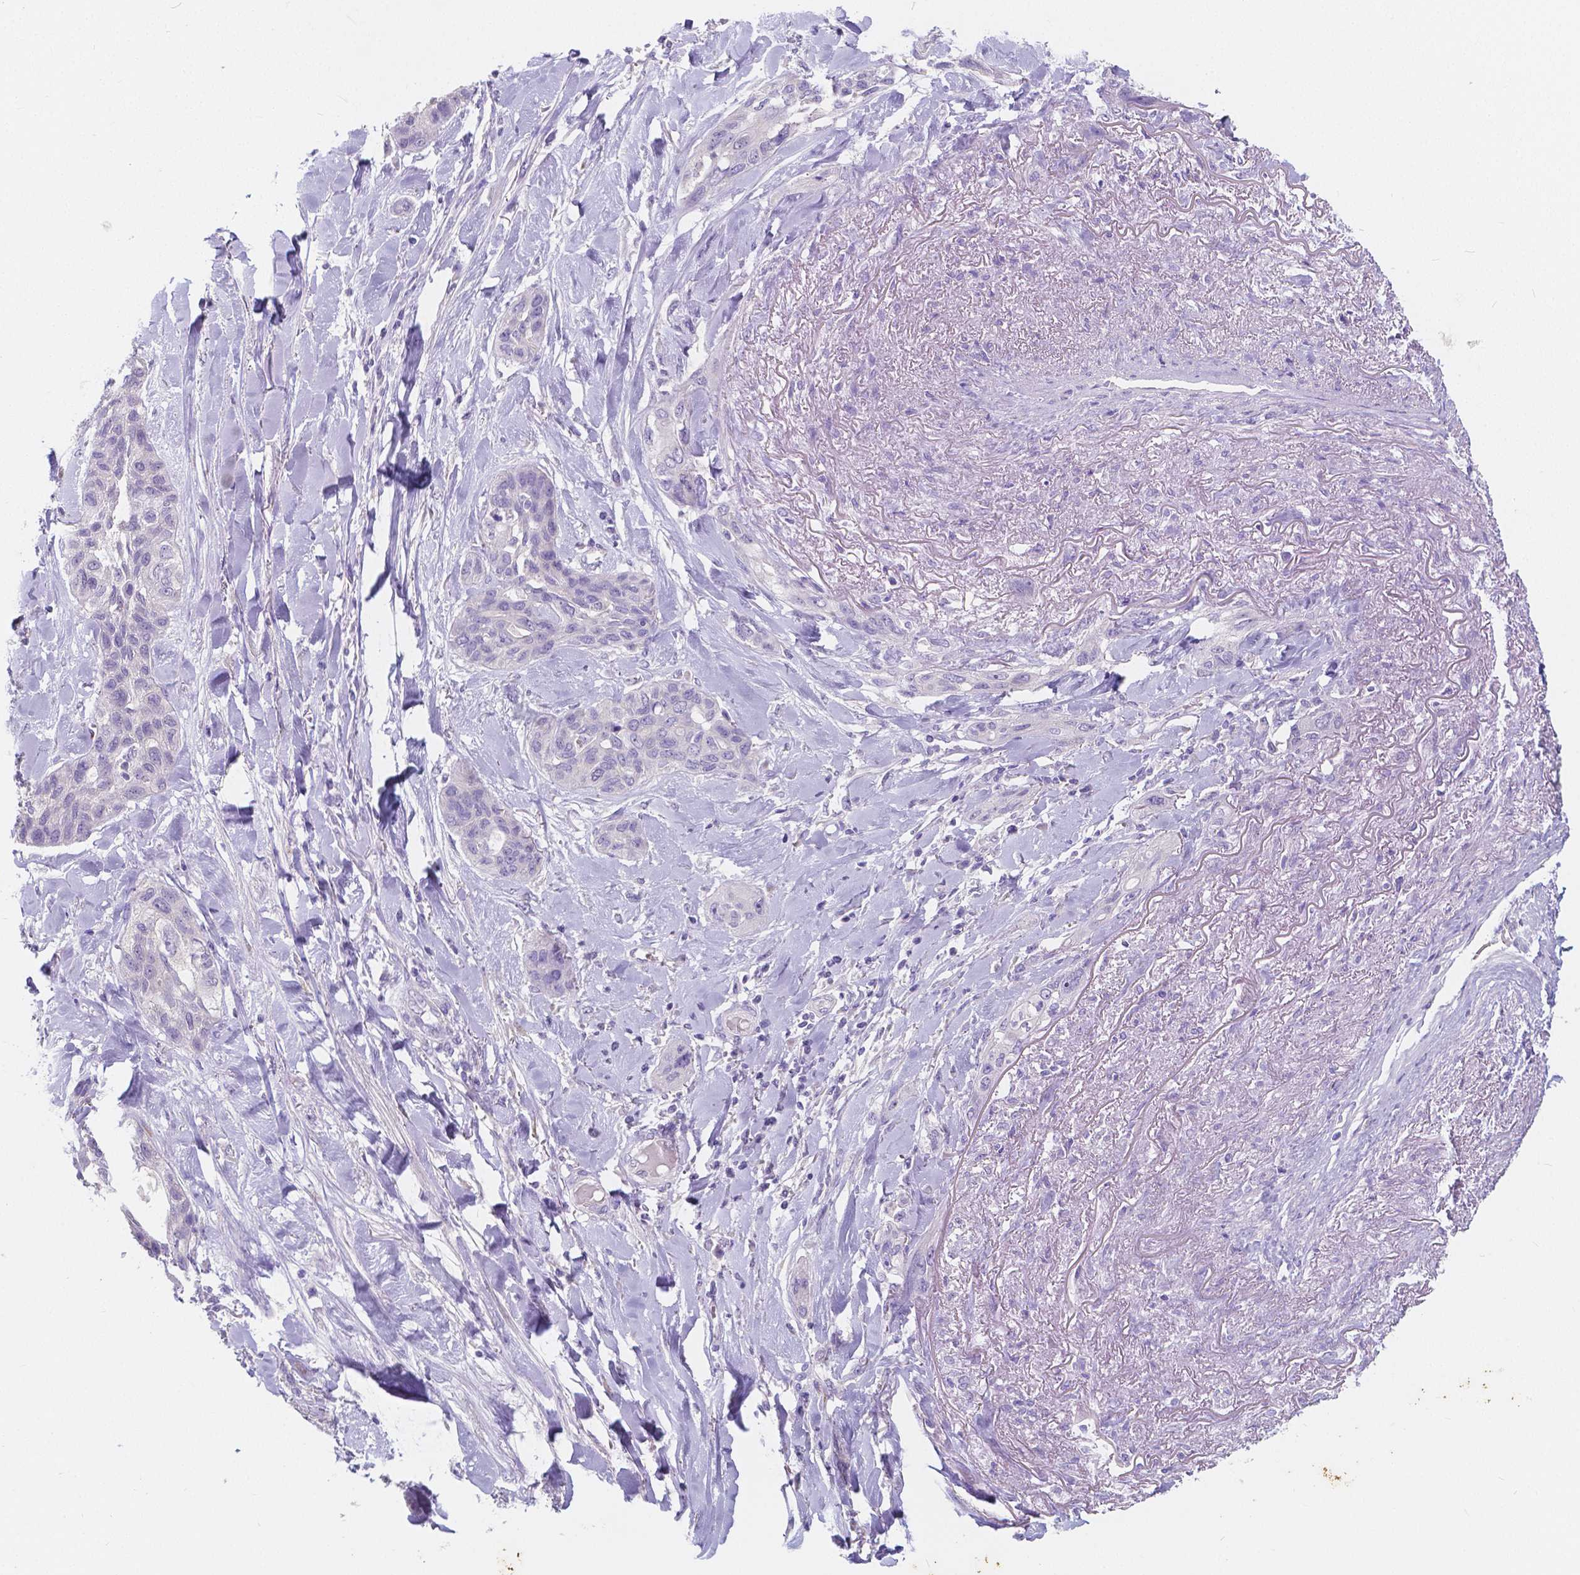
{"staining": {"intensity": "negative", "quantity": "none", "location": "none"}, "tissue": "lung cancer", "cell_type": "Tumor cells", "image_type": "cancer", "snomed": [{"axis": "morphology", "description": "Squamous cell carcinoma, NOS"}, {"axis": "topography", "description": "Lung"}], "caption": "This is a photomicrograph of immunohistochemistry staining of lung squamous cell carcinoma, which shows no staining in tumor cells.", "gene": "RNF186", "patient": {"sex": "female", "age": 70}}